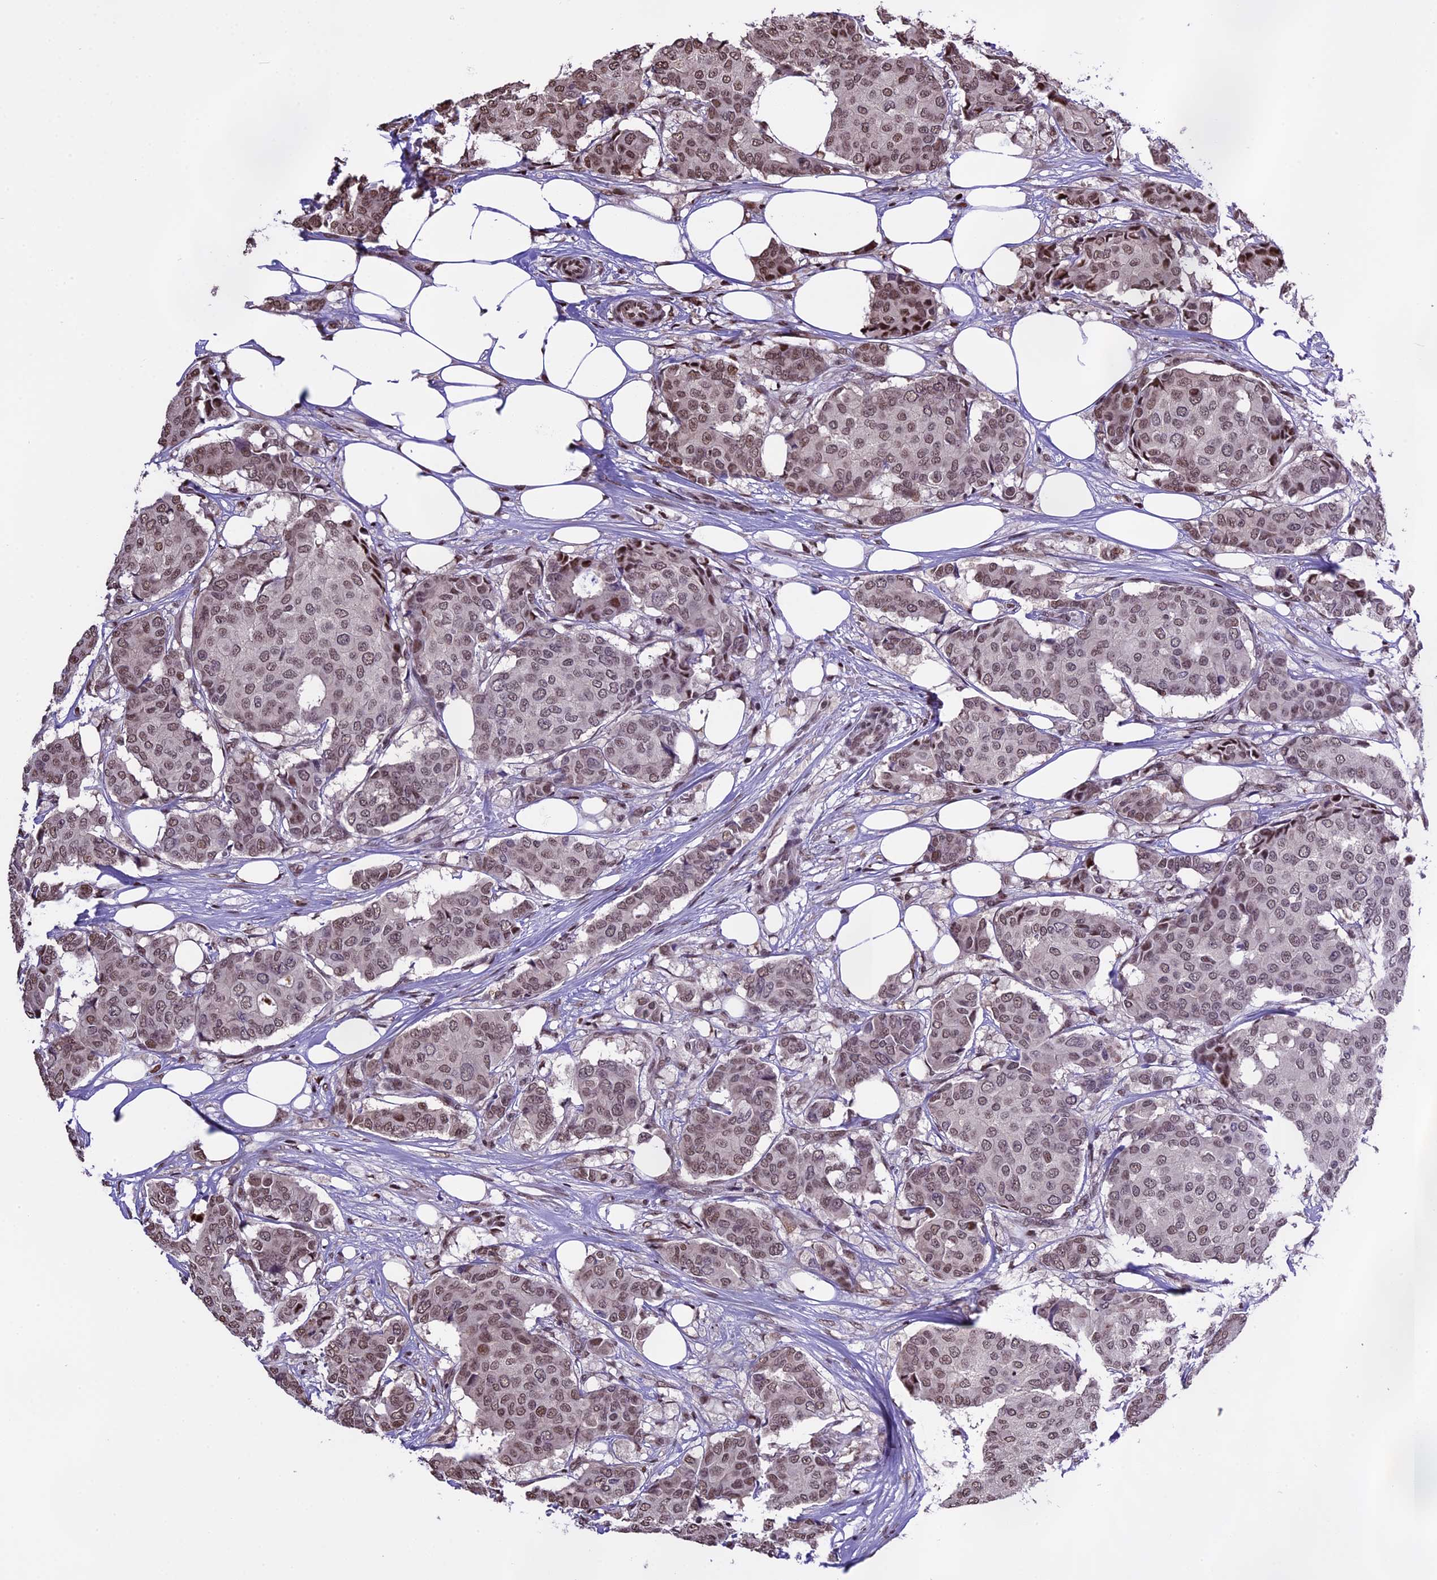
{"staining": {"intensity": "moderate", "quantity": ">75%", "location": "nuclear"}, "tissue": "breast cancer", "cell_type": "Tumor cells", "image_type": "cancer", "snomed": [{"axis": "morphology", "description": "Duct carcinoma"}, {"axis": "topography", "description": "Breast"}], "caption": "Immunohistochemical staining of human breast infiltrating ductal carcinoma reveals medium levels of moderate nuclear staining in approximately >75% of tumor cells. The staining was performed using DAB (3,3'-diaminobenzidine), with brown indicating positive protein expression. Nuclei are stained blue with hematoxylin.", "gene": "POLR3E", "patient": {"sex": "female", "age": 75}}